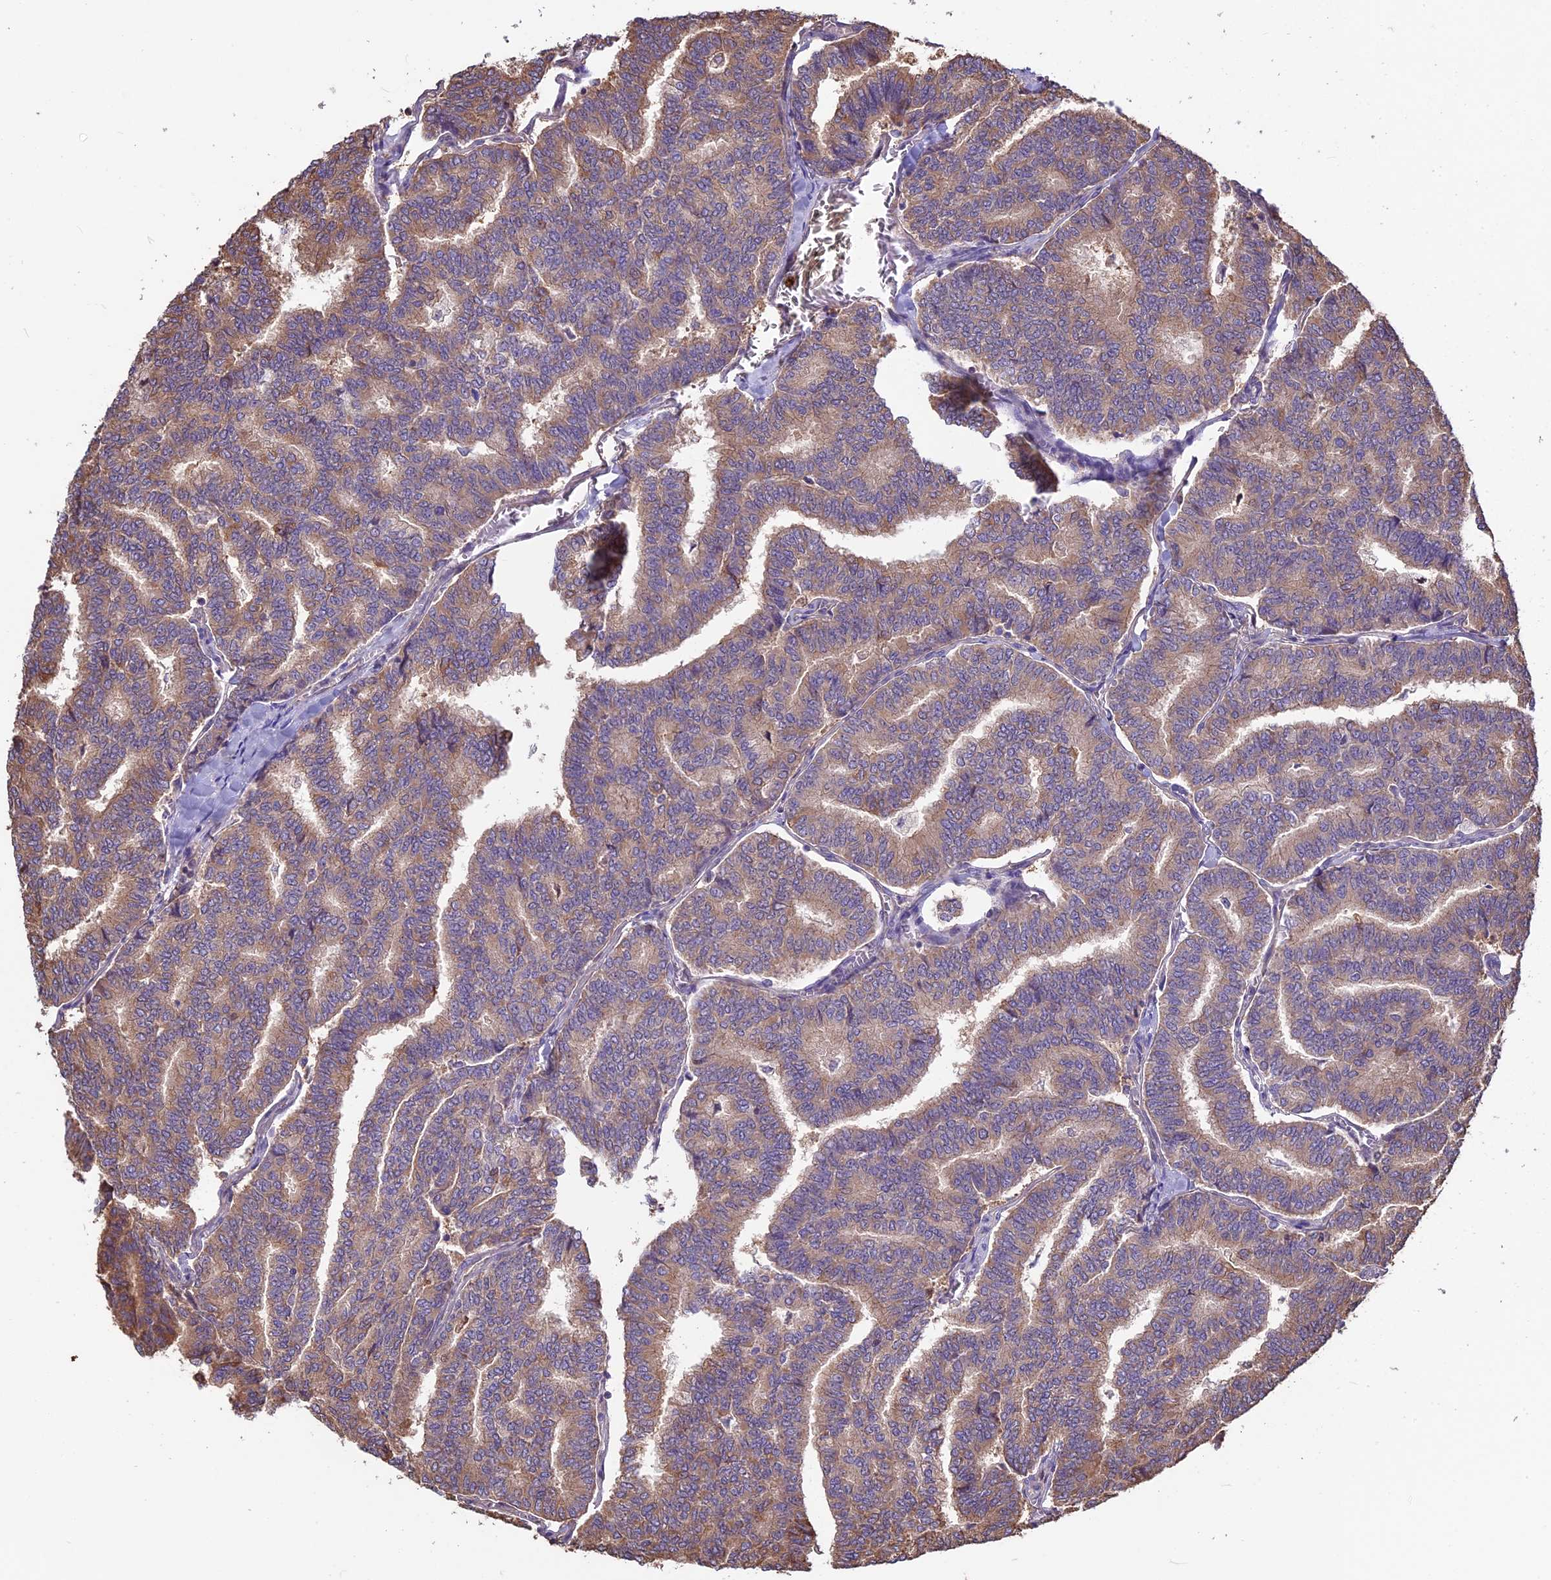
{"staining": {"intensity": "weak", "quantity": ">75%", "location": "cytoplasmic/membranous"}, "tissue": "thyroid cancer", "cell_type": "Tumor cells", "image_type": "cancer", "snomed": [{"axis": "morphology", "description": "Papillary adenocarcinoma, NOS"}, {"axis": "topography", "description": "Thyroid gland"}], "caption": "DAB immunohistochemical staining of human papillary adenocarcinoma (thyroid) demonstrates weak cytoplasmic/membranous protein positivity in approximately >75% of tumor cells. (Brightfield microscopy of DAB IHC at high magnification).", "gene": "VWA3A", "patient": {"sex": "female", "age": 35}}